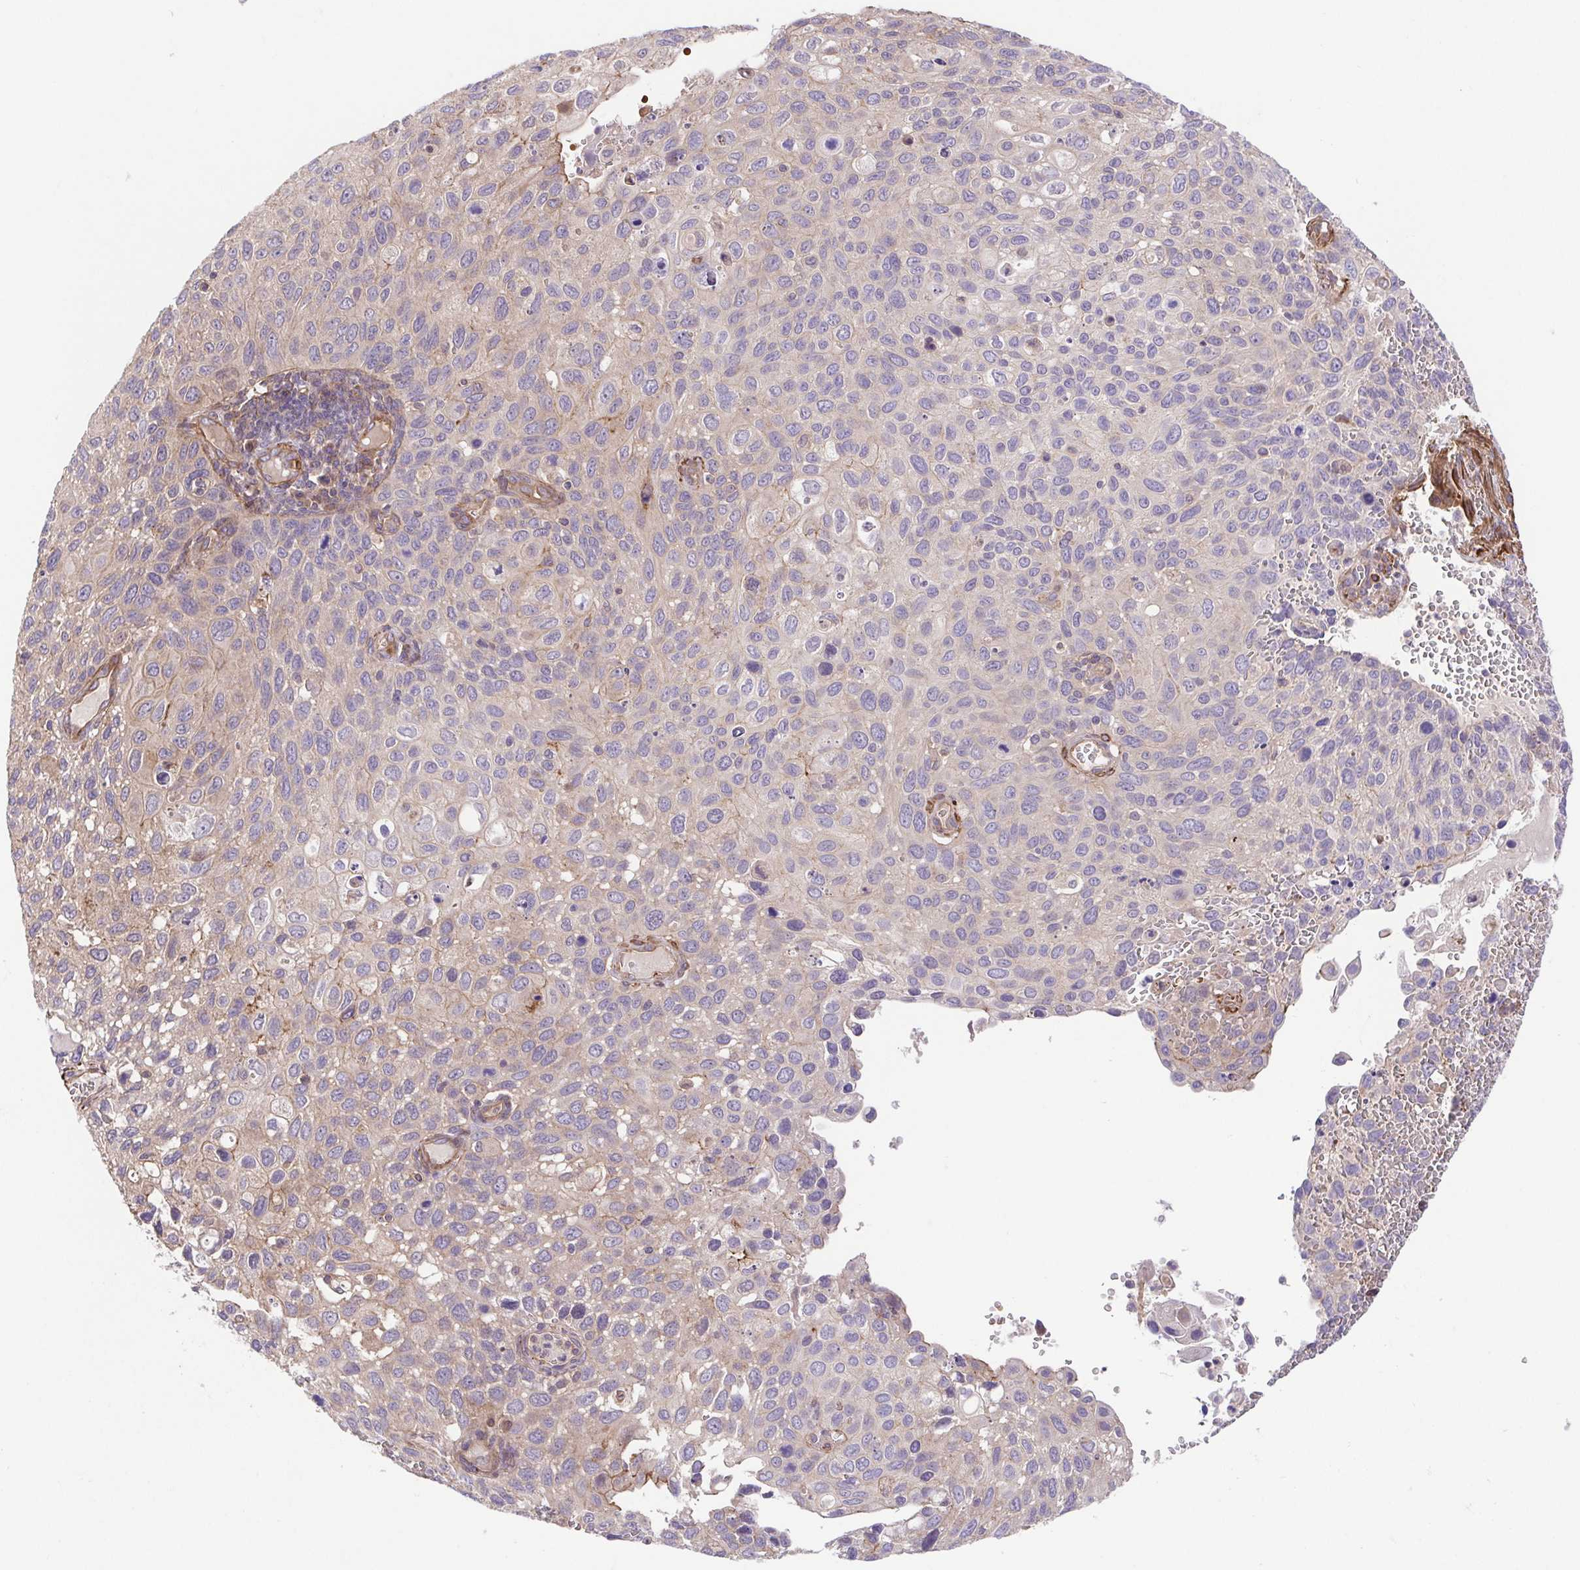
{"staining": {"intensity": "negative", "quantity": "none", "location": "none"}, "tissue": "cervical cancer", "cell_type": "Tumor cells", "image_type": "cancer", "snomed": [{"axis": "morphology", "description": "Squamous cell carcinoma, NOS"}, {"axis": "topography", "description": "Cervix"}], "caption": "A high-resolution image shows immunohistochemistry (IHC) staining of squamous cell carcinoma (cervical), which demonstrates no significant expression in tumor cells.", "gene": "IDE", "patient": {"sex": "female", "age": 70}}